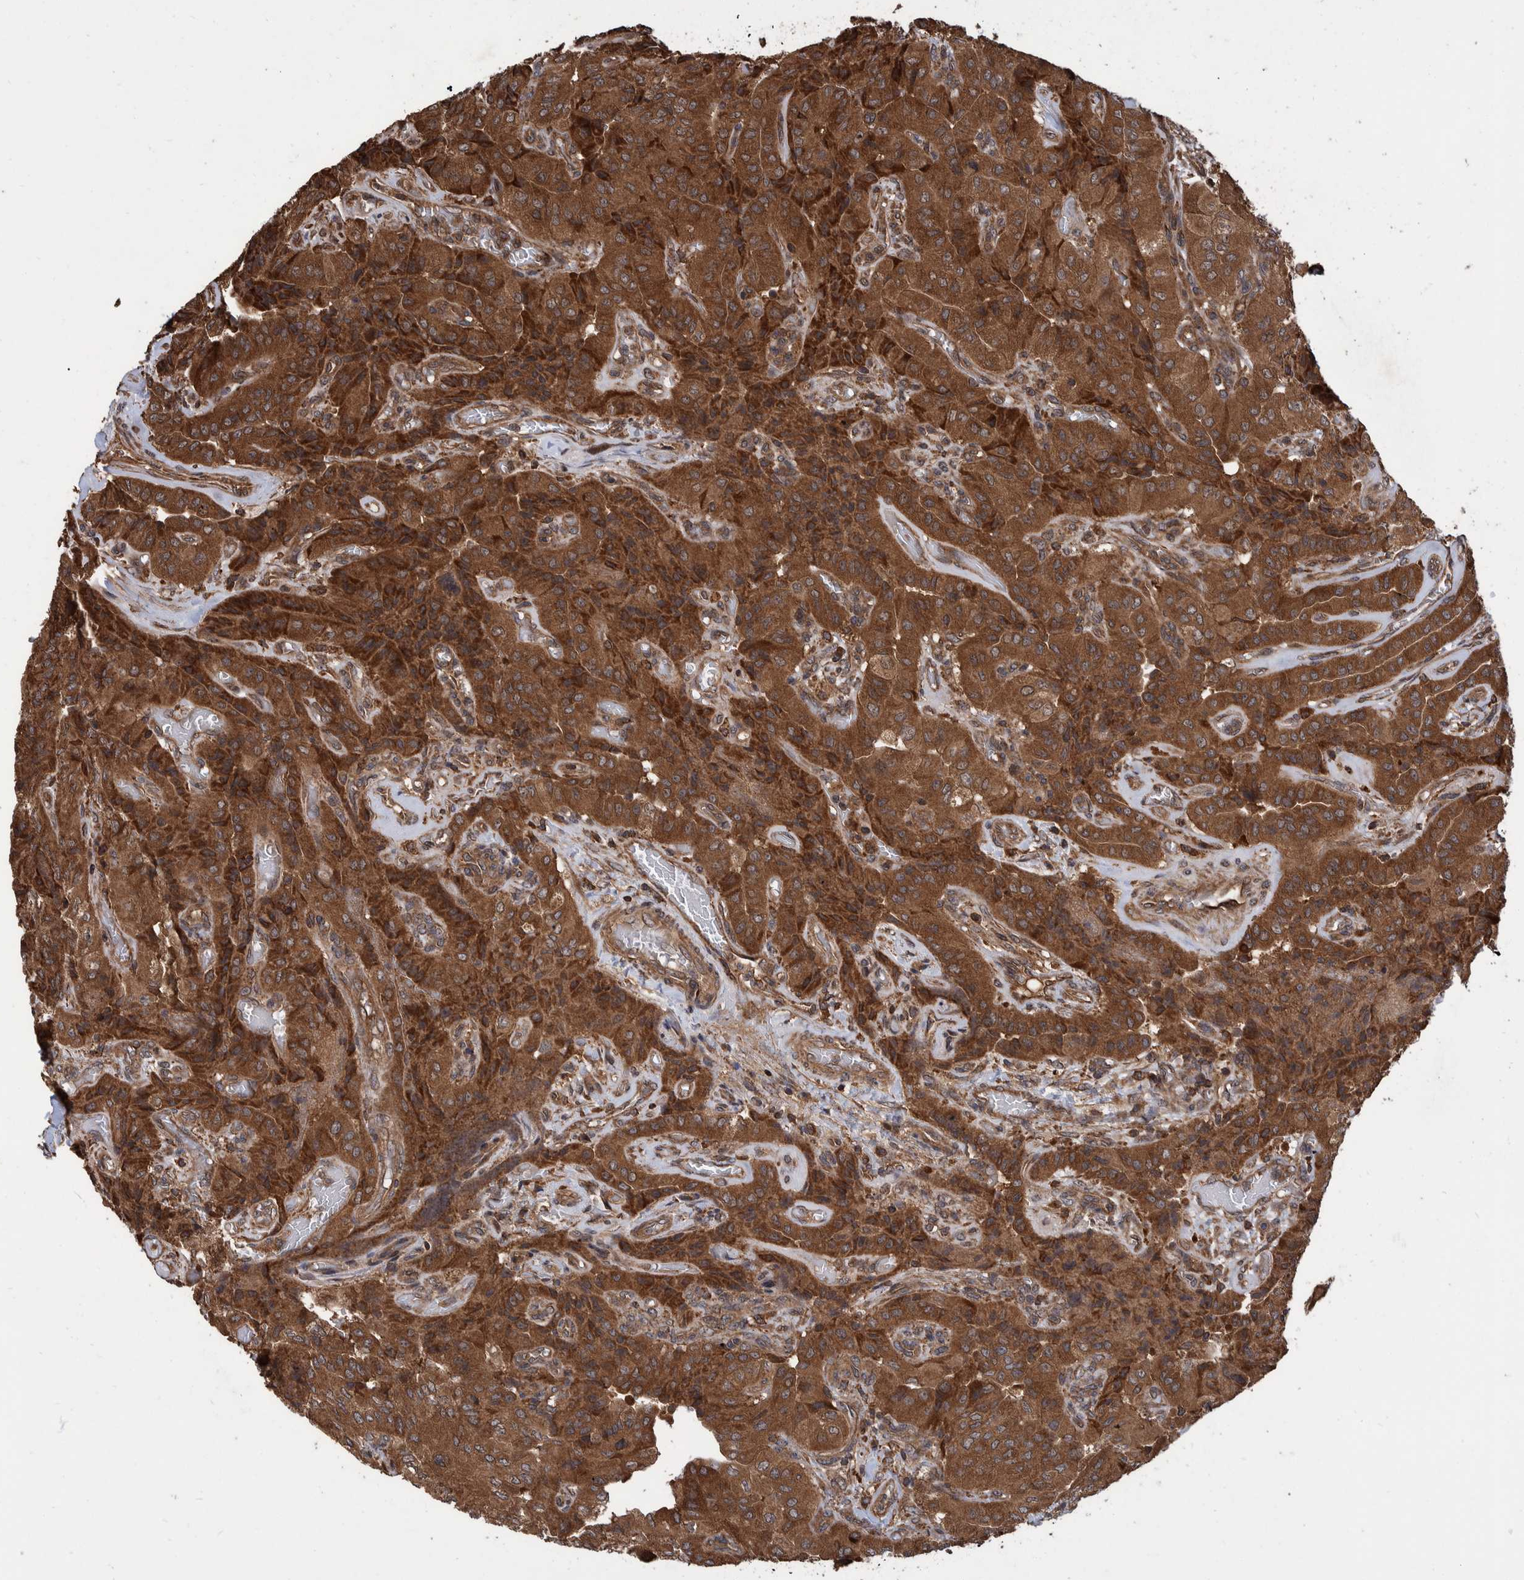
{"staining": {"intensity": "strong", "quantity": ">75%", "location": "cytoplasmic/membranous"}, "tissue": "thyroid cancer", "cell_type": "Tumor cells", "image_type": "cancer", "snomed": [{"axis": "morphology", "description": "Papillary adenocarcinoma, NOS"}, {"axis": "topography", "description": "Thyroid gland"}], "caption": "Thyroid cancer (papillary adenocarcinoma) stained with a brown dye shows strong cytoplasmic/membranous positive expression in about >75% of tumor cells.", "gene": "VBP1", "patient": {"sex": "female", "age": 59}}